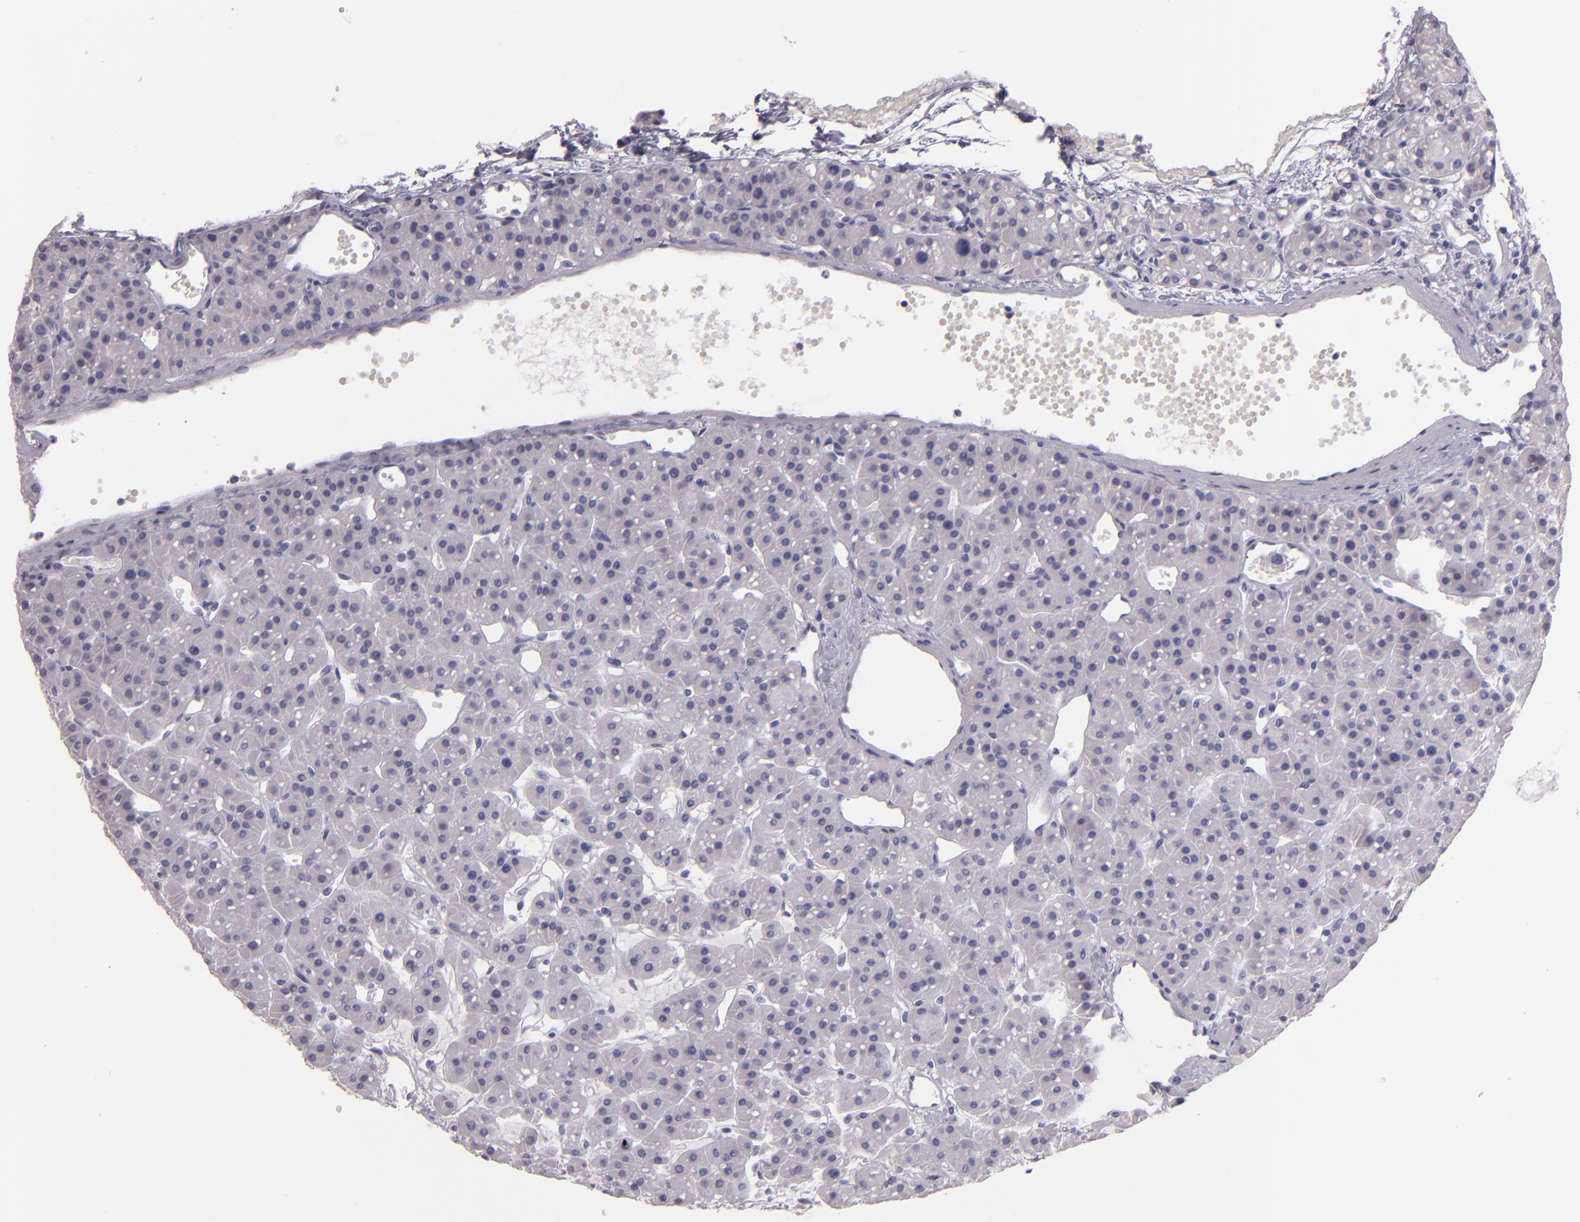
{"staining": {"intensity": "negative", "quantity": "none", "location": "none"}, "tissue": "parathyroid gland", "cell_type": "Glandular cells", "image_type": "normal", "snomed": [{"axis": "morphology", "description": "Normal tissue, NOS"}, {"axis": "topography", "description": "Parathyroid gland"}], "caption": "IHC photomicrograph of benign parathyroid gland: parathyroid gland stained with DAB displays no significant protein positivity in glandular cells.", "gene": "MUC5AC", "patient": {"sex": "female", "age": 76}}